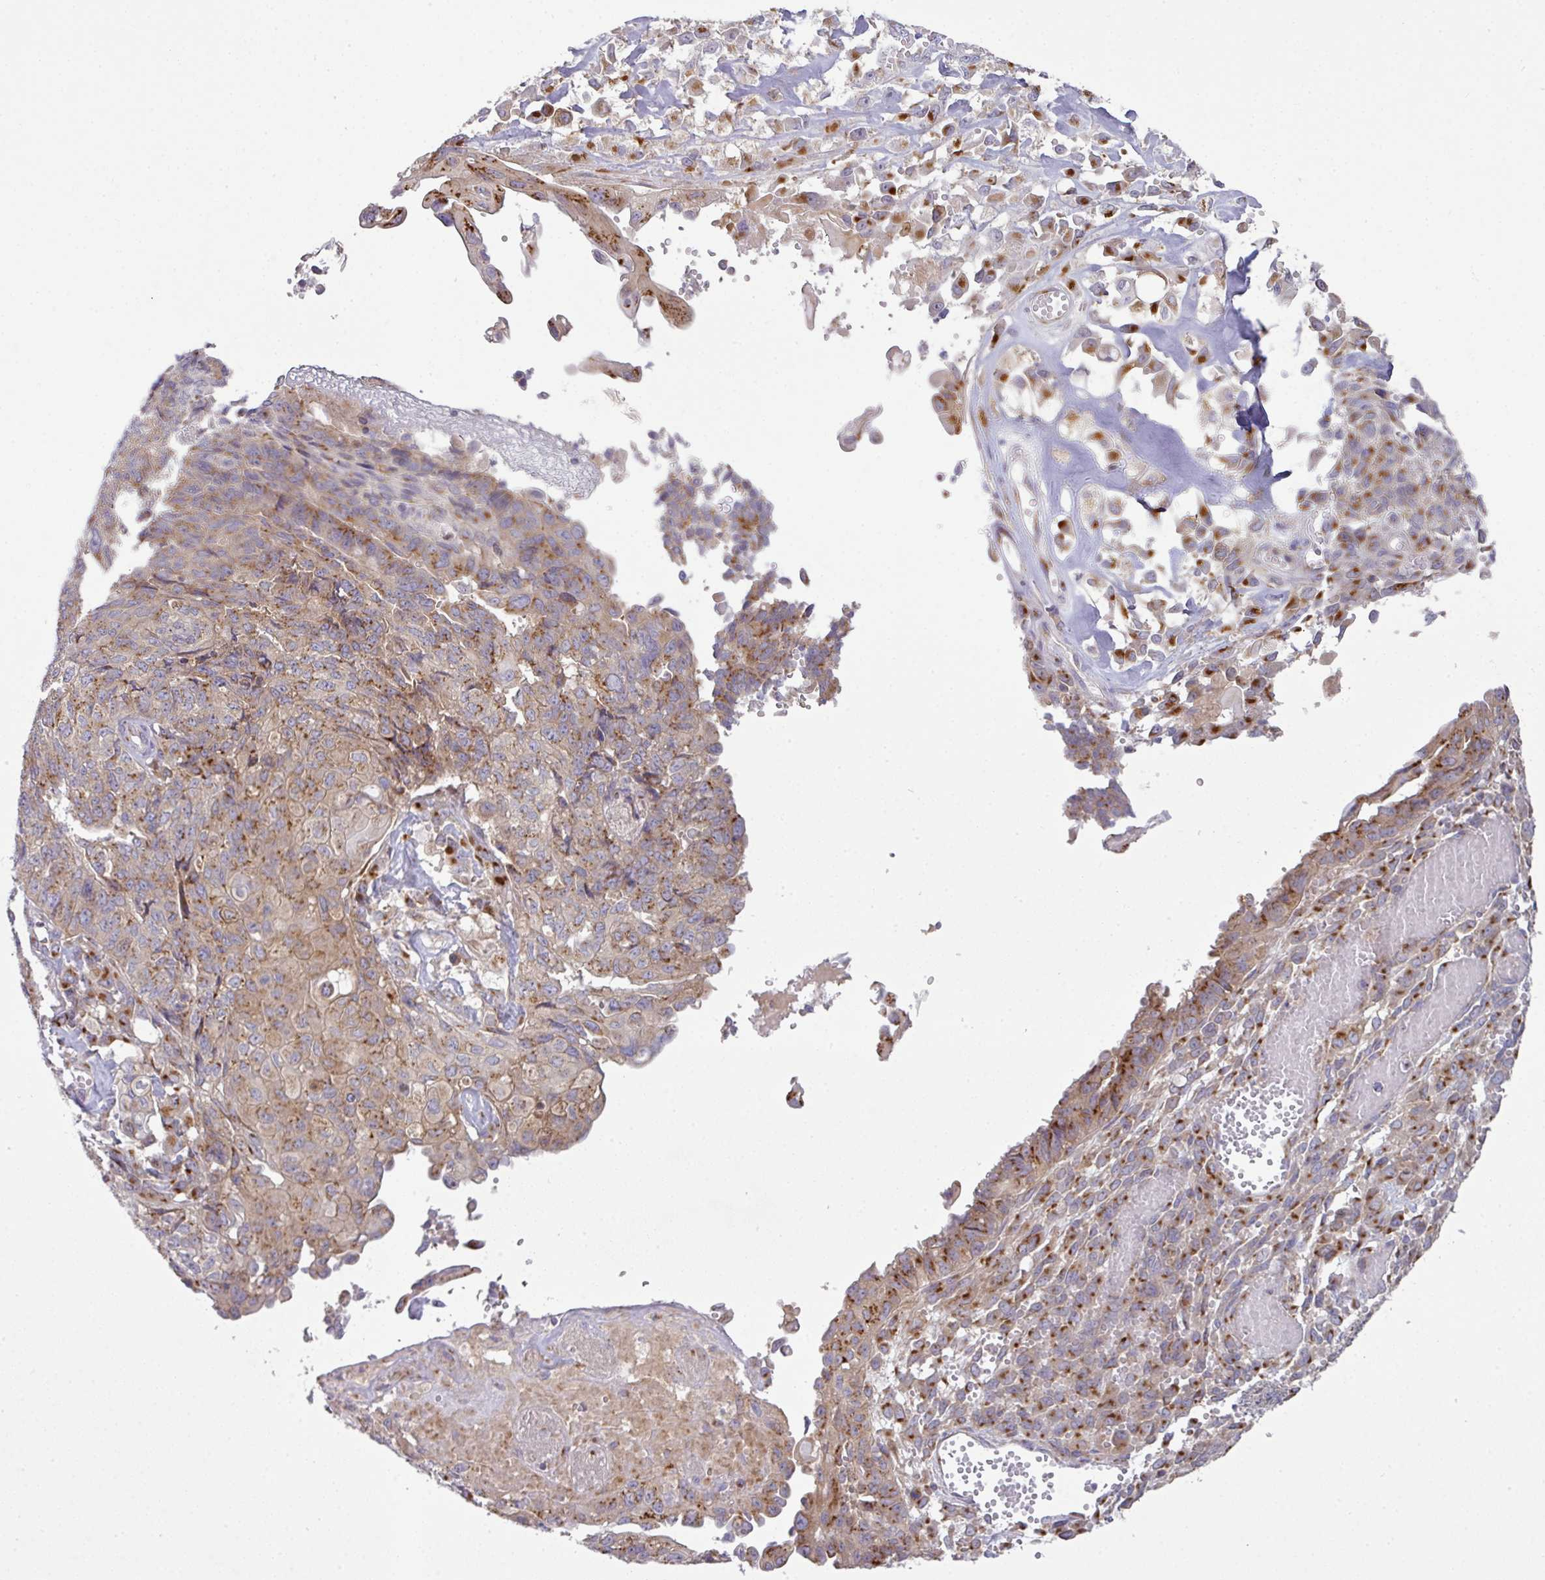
{"staining": {"intensity": "moderate", "quantity": ">75%", "location": "cytoplasmic/membranous"}, "tissue": "endometrial cancer", "cell_type": "Tumor cells", "image_type": "cancer", "snomed": [{"axis": "morphology", "description": "Adenocarcinoma, NOS"}, {"axis": "topography", "description": "Endometrium"}], "caption": "Immunohistochemistry photomicrograph of endometrial cancer stained for a protein (brown), which demonstrates medium levels of moderate cytoplasmic/membranous expression in approximately >75% of tumor cells.", "gene": "VTI1A", "patient": {"sex": "female", "age": 32}}